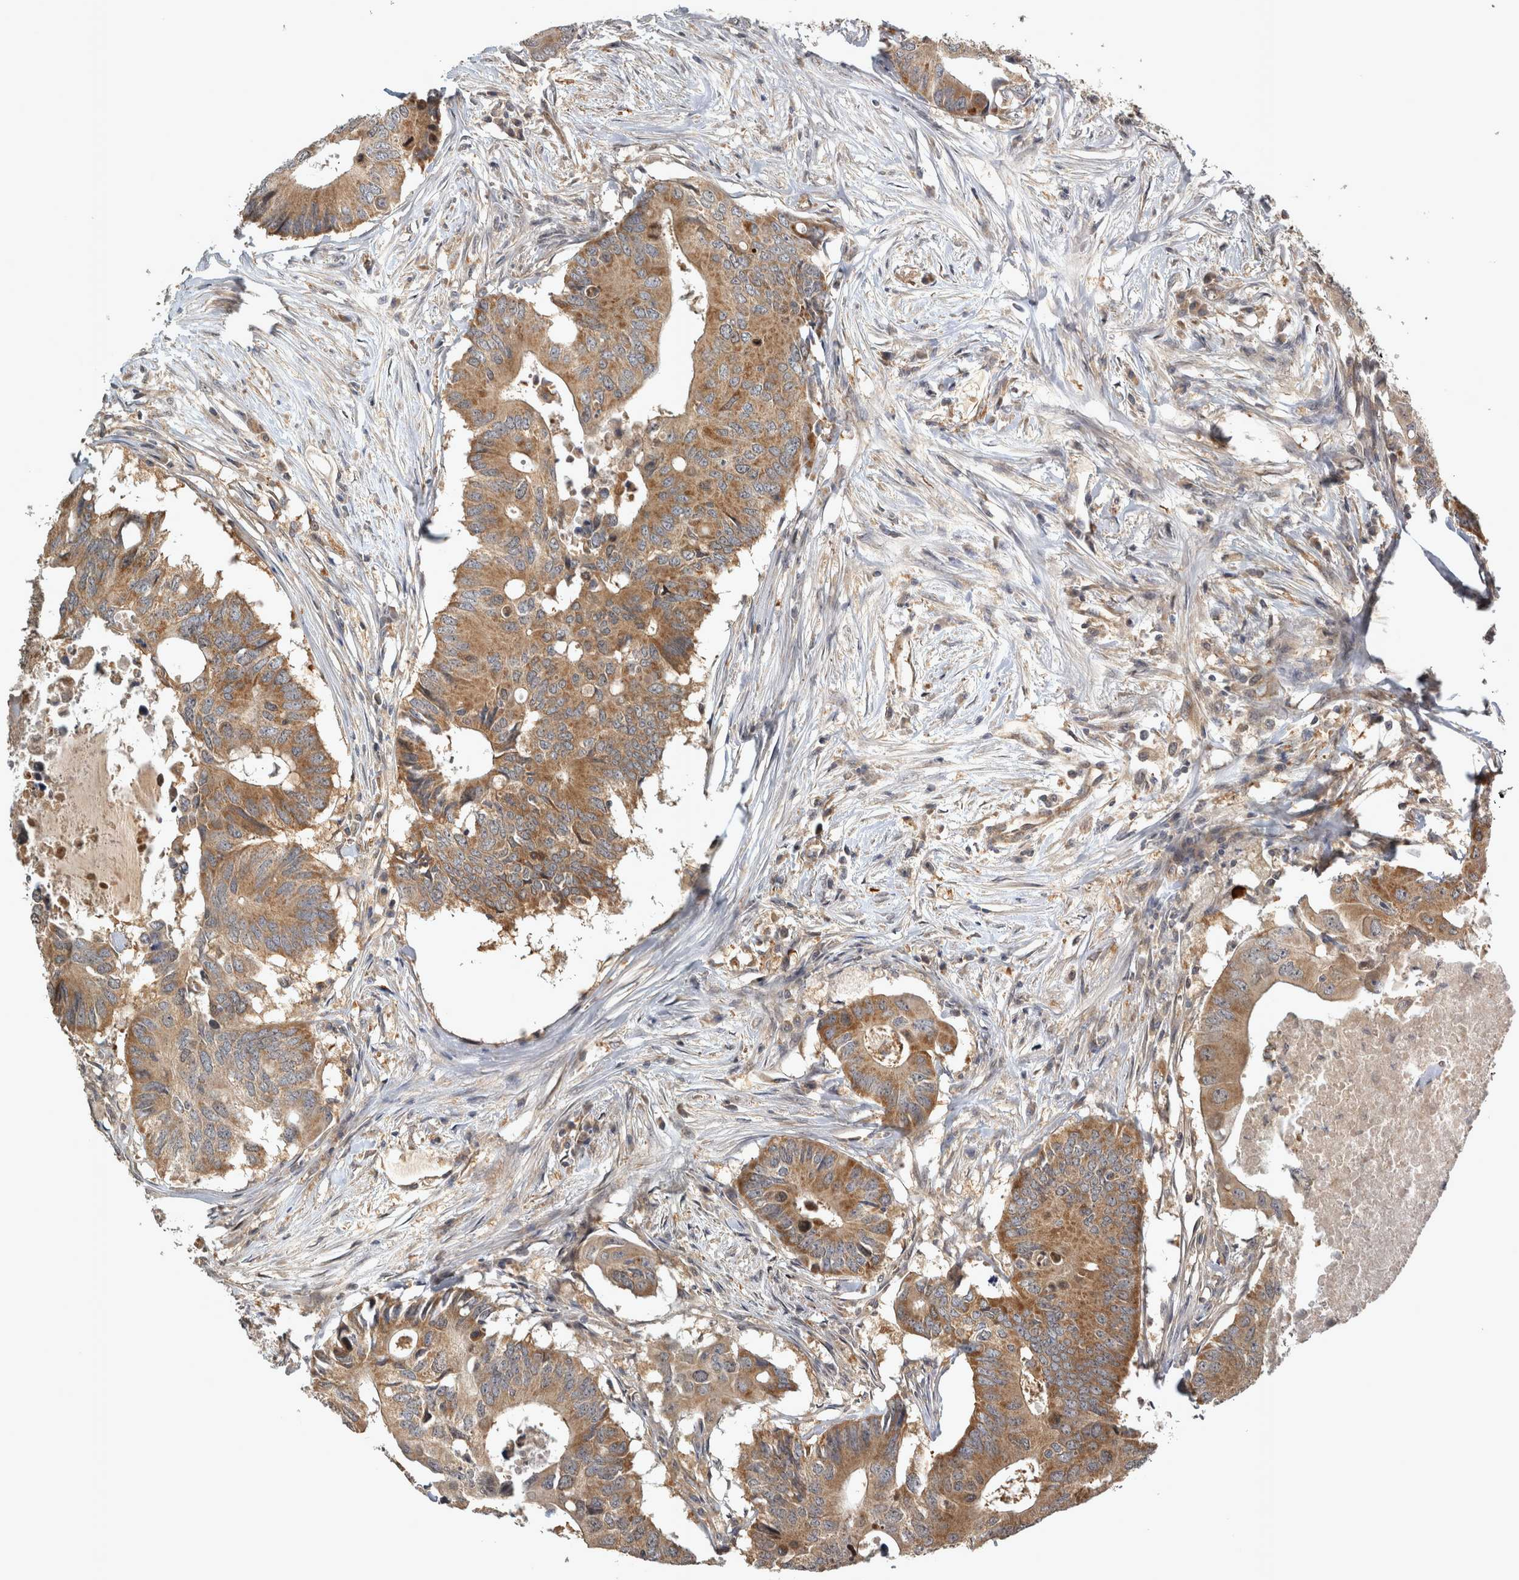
{"staining": {"intensity": "moderate", "quantity": ">75%", "location": "cytoplasmic/membranous"}, "tissue": "colorectal cancer", "cell_type": "Tumor cells", "image_type": "cancer", "snomed": [{"axis": "morphology", "description": "Adenocarcinoma, NOS"}, {"axis": "topography", "description": "Colon"}], "caption": "Colorectal cancer stained with DAB (3,3'-diaminobenzidine) IHC shows medium levels of moderate cytoplasmic/membranous staining in about >75% of tumor cells.", "gene": "TRMT61B", "patient": {"sex": "male", "age": 71}}